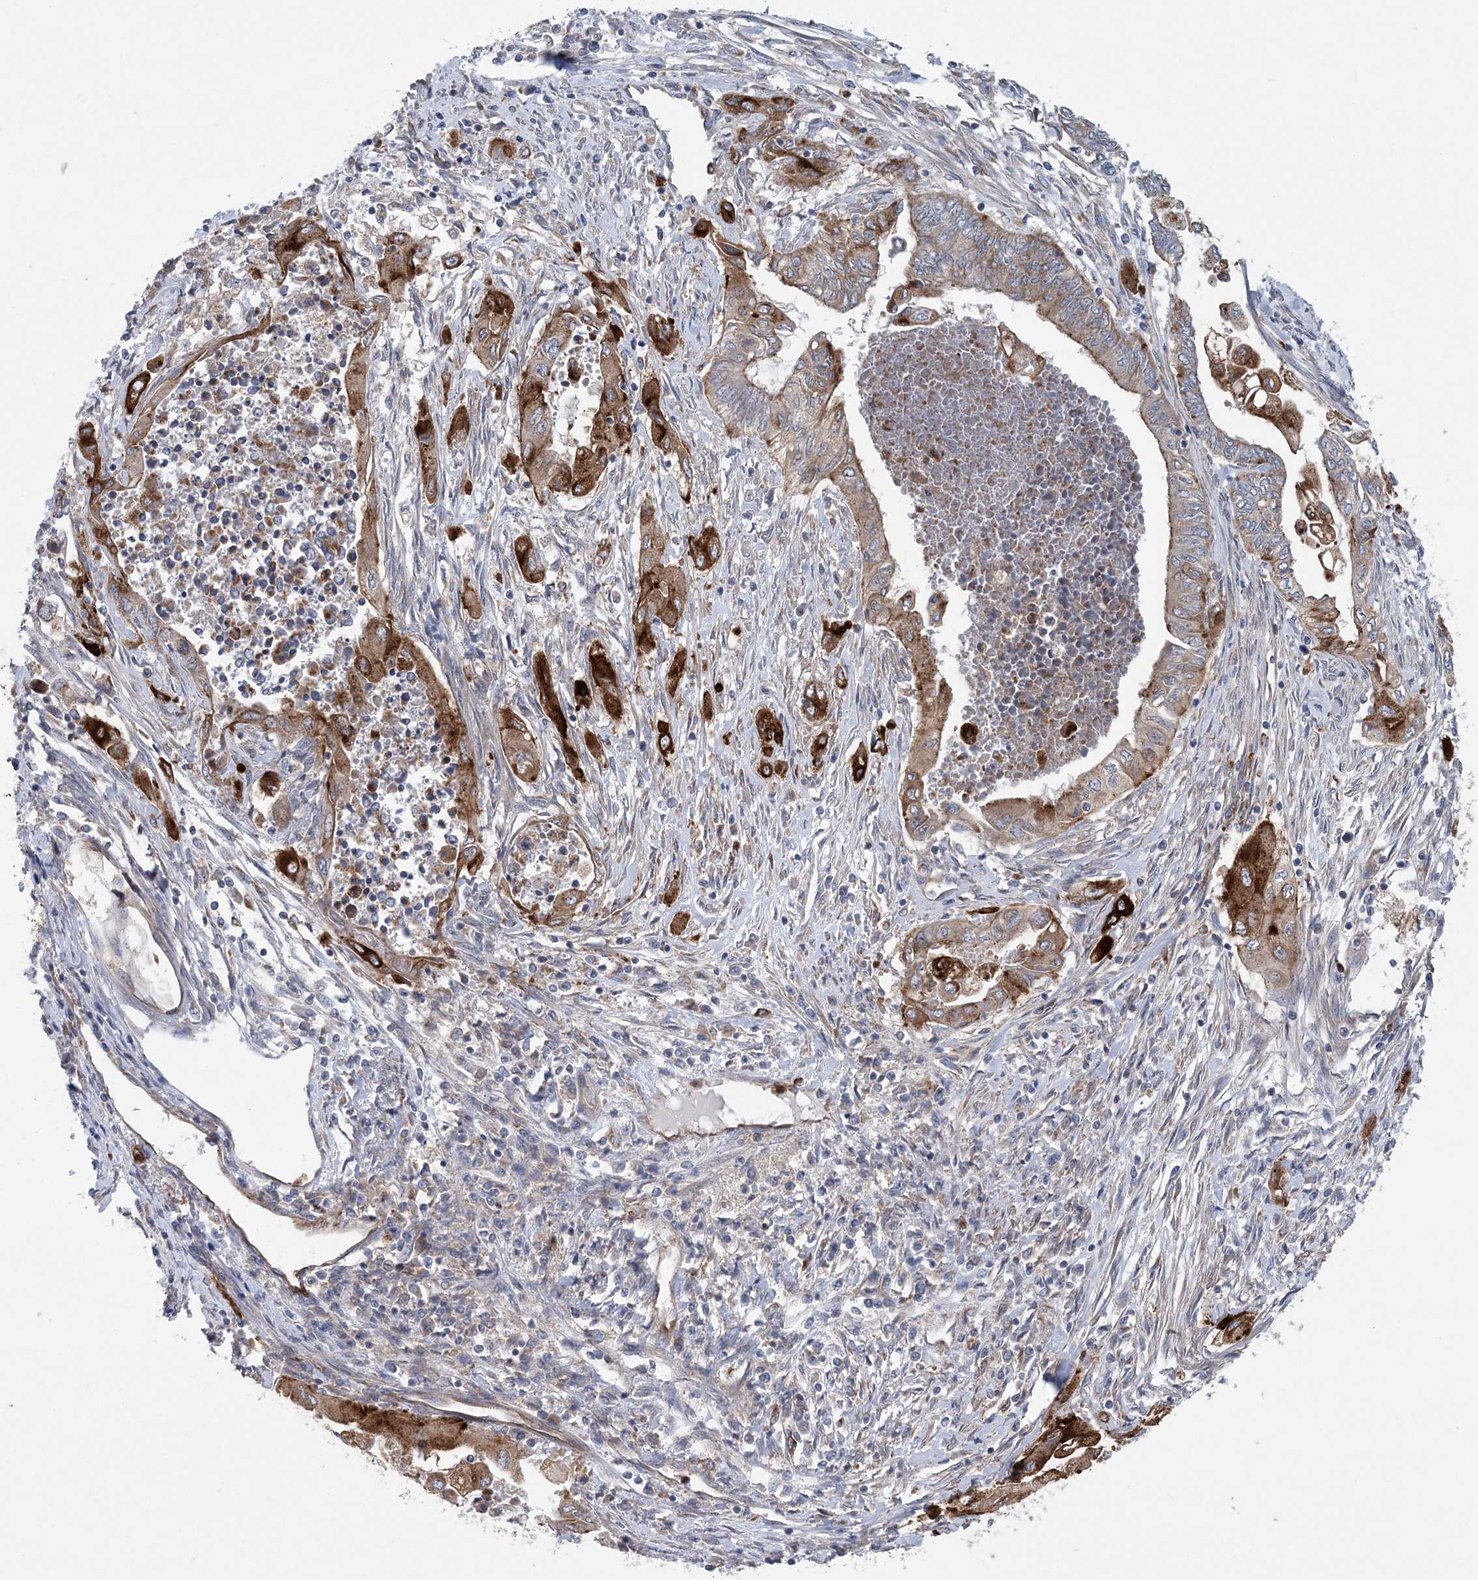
{"staining": {"intensity": "strong", "quantity": "<25%", "location": "cytoplasmic/membranous"}, "tissue": "endometrial cancer", "cell_type": "Tumor cells", "image_type": "cancer", "snomed": [{"axis": "morphology", "description": "Adenocarcinoma, NOS"}, {"axis": "topography", "description": "Uterus"}, {"axis": "topography", "description": "Endometrium"}], "caption": "IHC image of endometrial cancer (adenocarcinoma) stained for a protein (brown), which shows medium levels of strong cytoplasmic/membranous staining in about <25% of tumor cells.", "gene": "PTTG1IP", "patient": {"sex": "female", "age": 70}}